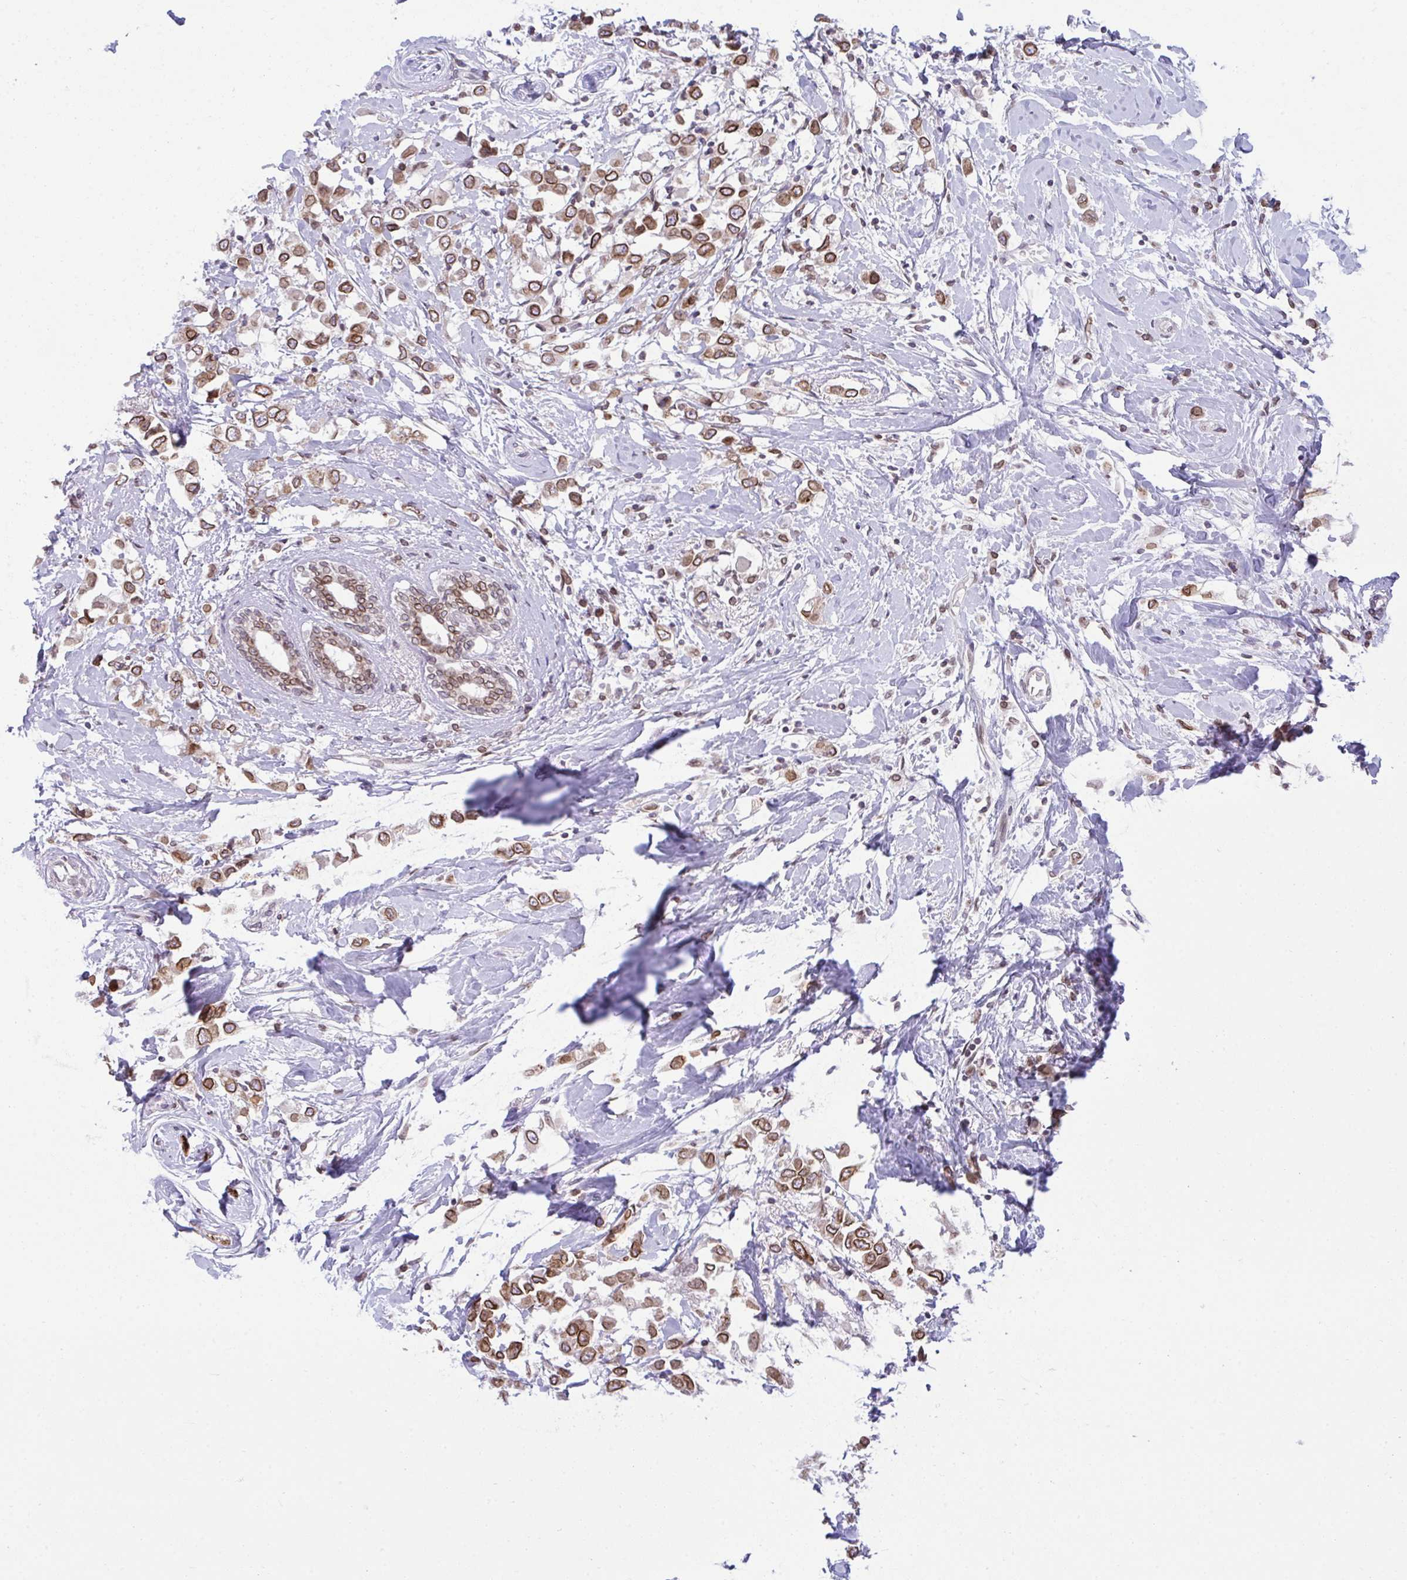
{"staining": {"intensity": "moderate", "quantity": ">75%", "location": "cytoplasmic/membranous,nuclear"}, "tissue": "breast cancer", "cell_type": "Tumor cells", "image_type": "cancer", "snomed": [{"axis": "morphology", "description": "Duct carcinoma"}, {"axis": "topography", "description": "Breast"}], "caption": "The image exhibits a brown stain indicating the presence of a protein in the cytoplasmic/membranous and nuclear of tumor cells in infiltrating ductal carcinoma (breast).", "gene": "RANBP2", "patient": {"sex": "female", "age": 61}}